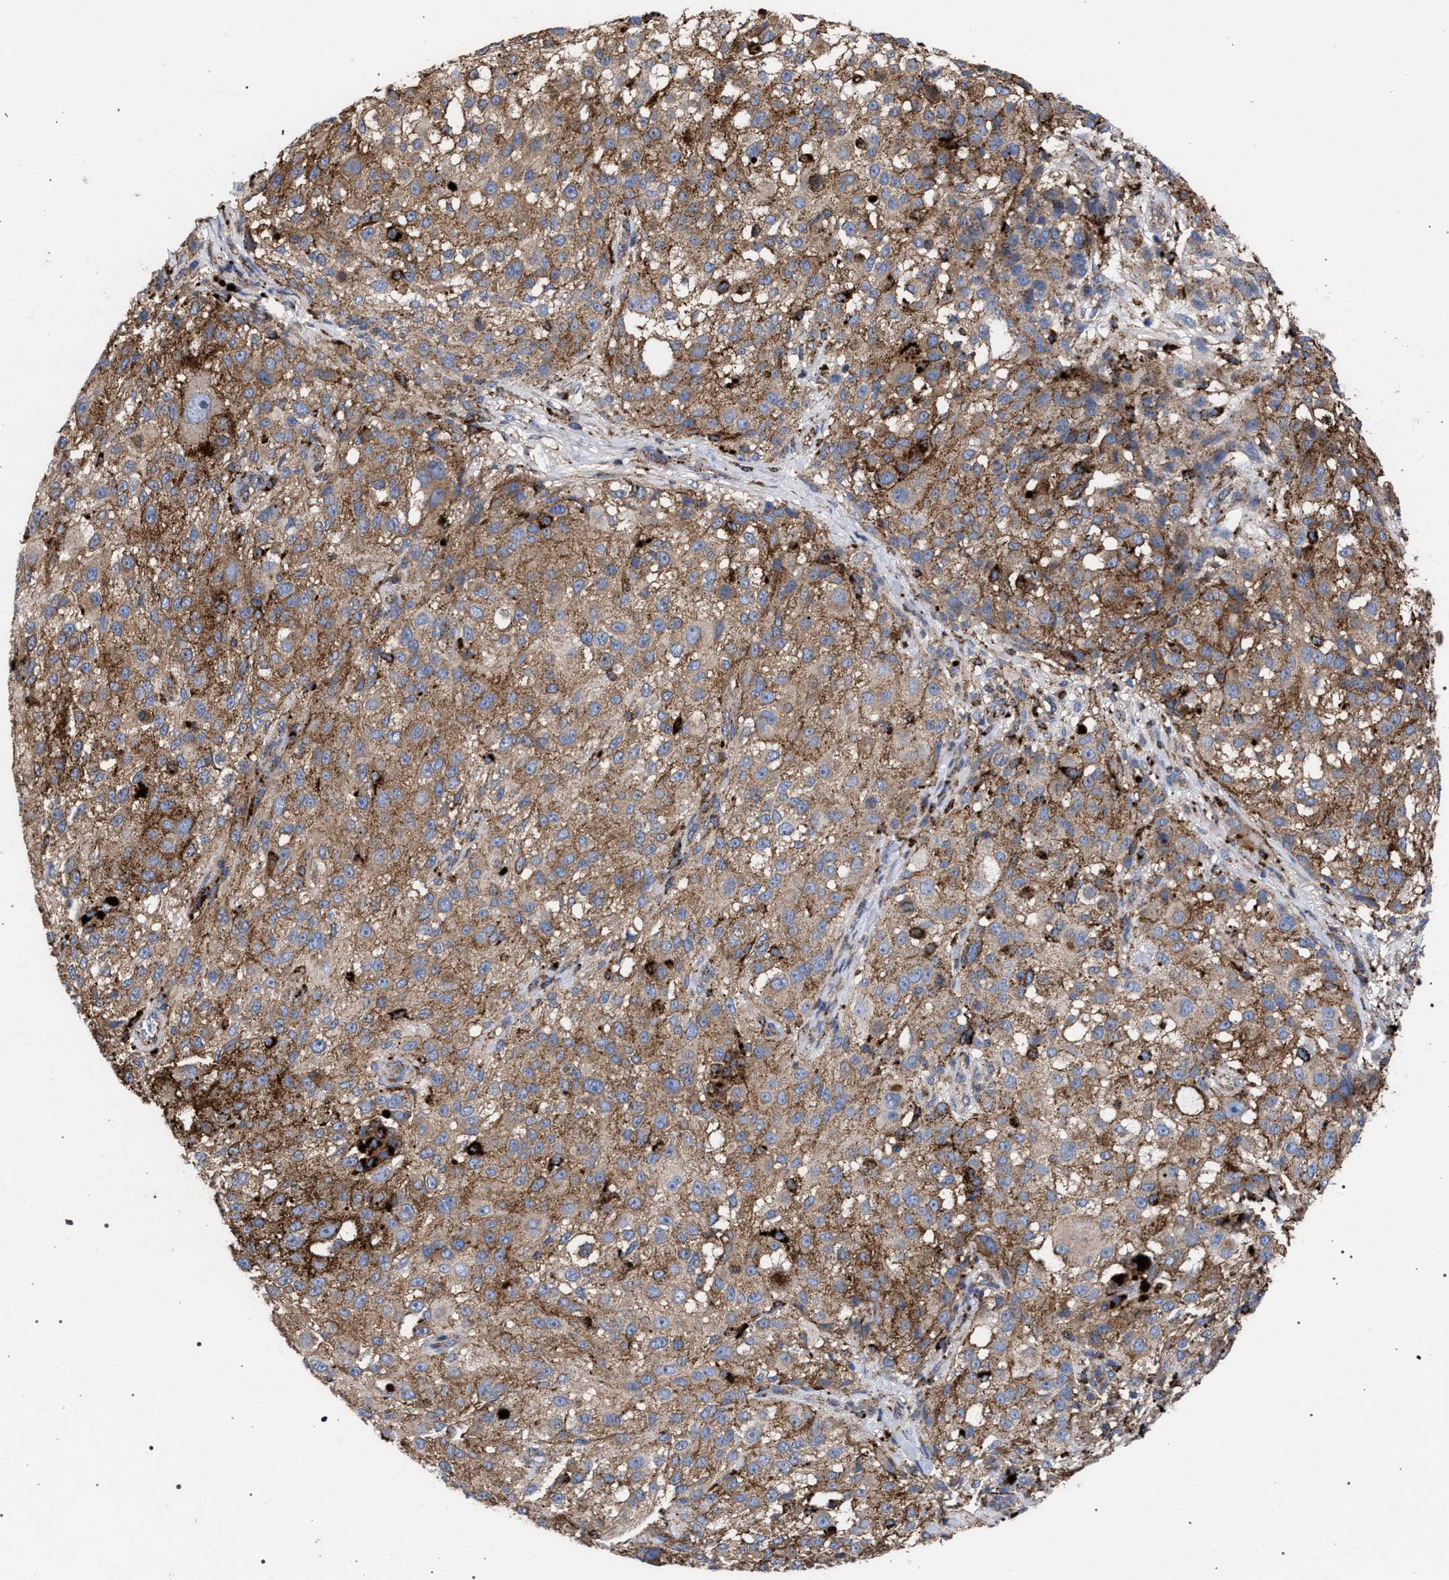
{"staining": {"intensity": "moderate", "quantity": ">75%", "location": "cytoplasmic/membranous"}, "tissue": "melanoma", "cell_type": "Tumor cells", "image_type": "cancer", "snomed": [{"axis": "morphology", "description": "Necrosis, NOS"}, {"axis": "morphology", "description": "Malignant melanoma, NOS"}, {"axis": "topography", "description": "Skin"}], "caption": "Immunohistochemistry photomicrograph of malignant melanoma stained for a protein (brown), which reveals medium levels of moderate cytoplasmic/membranous expression in approximately >75% of tumor cells.", "gene": "PPT1", "patient": {"sex": "female", "age": 87}}